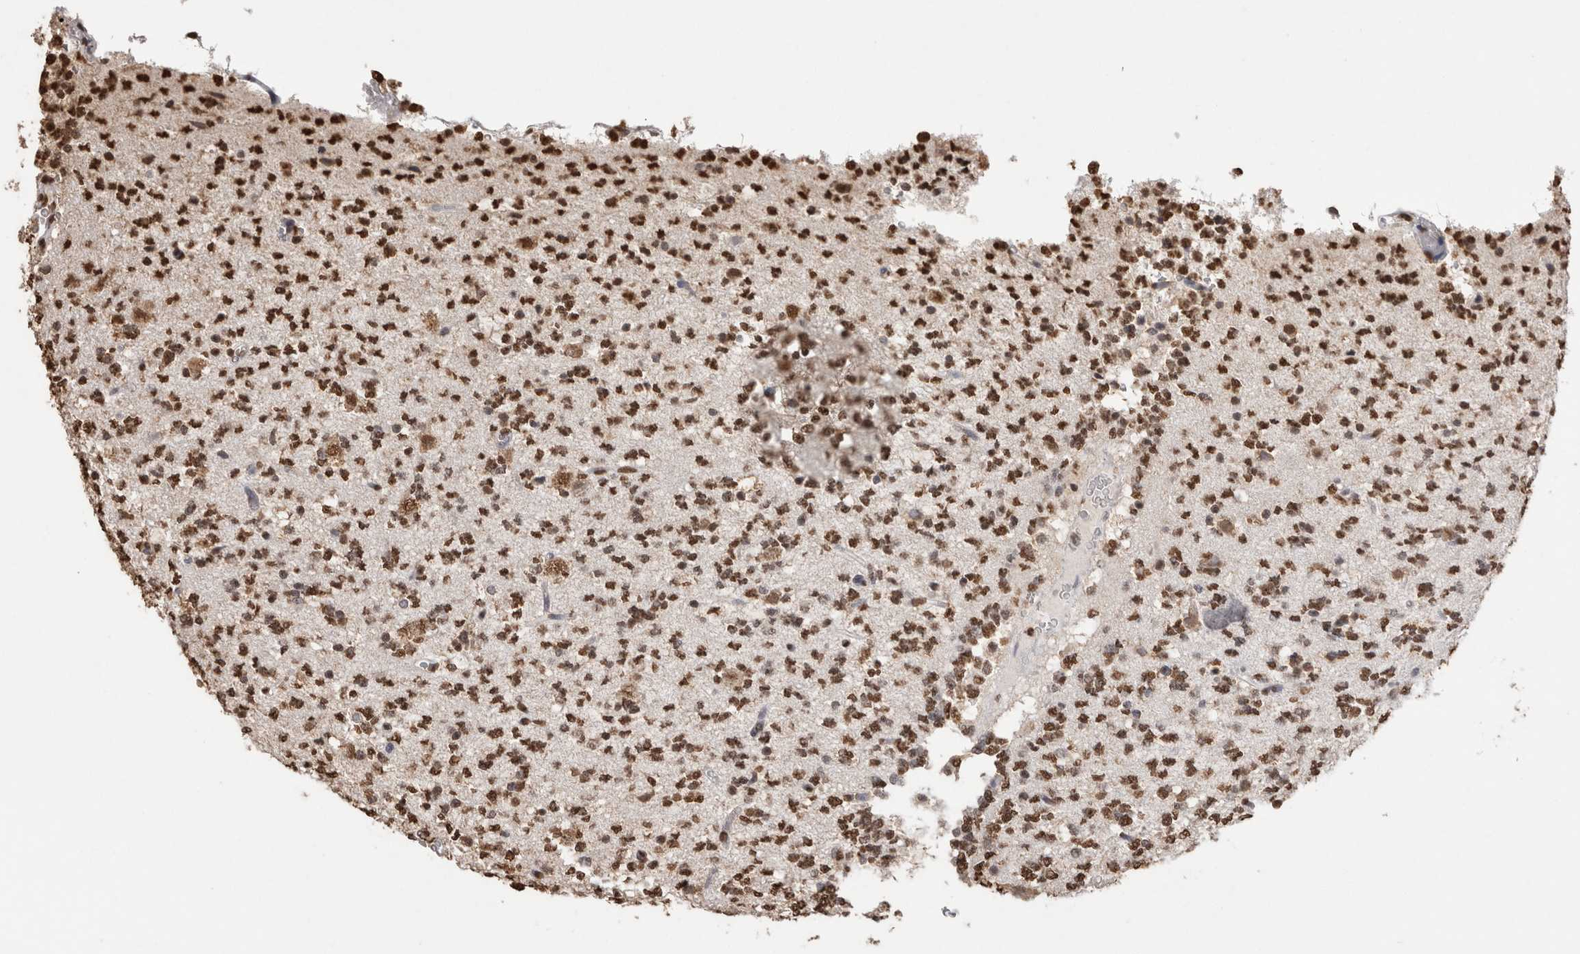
{"staining": {"intensity": "strong", "quantity": ">75%", "location": "nuclear"}, "tissue": "glioma", "cell_type": "Tumor cells", "image_type": "cancer", "snomed": [{"axis": "morphology", "description": "Glioma, malignant, Low grade"}, {"axis": "topography", "description": "Brain"}], "caption": "Glioma tissue demonstrates strong nuclear staining in about >75% of tumor cells", "gene": "NTHL1", "patient": {"sex": "male", "age": 38}}